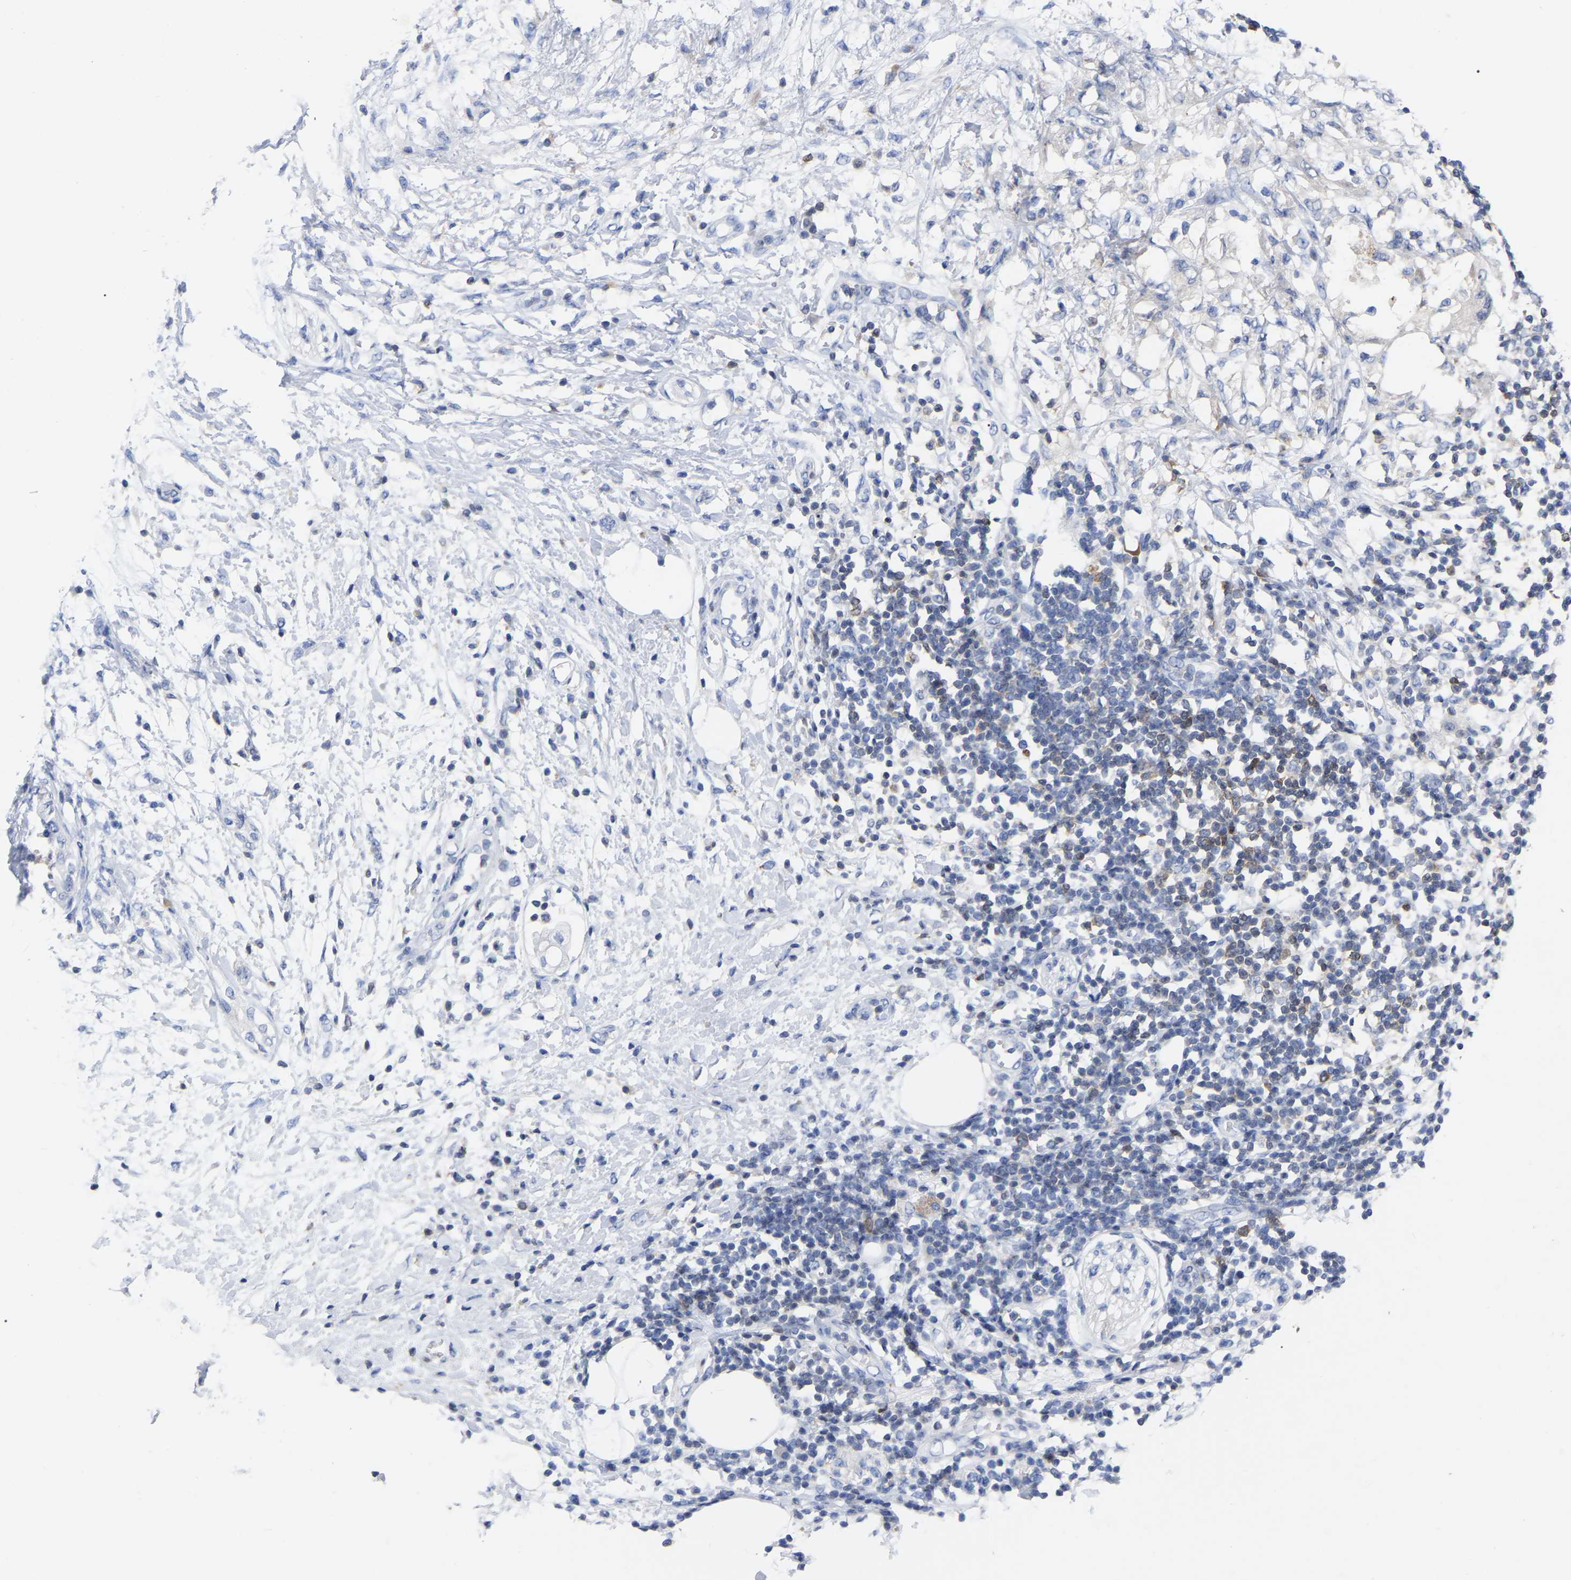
{"staining": {"intensity": "negative", "quantity": "none", "location": "none"}, "tissue": "adipose tissue", "cell_type": "Adipocytes", "image_type": "normal", "snomed": [{"axis": "morphology", "description": "Normal tissue, NOS"}, {"axis": "morphology", "description": "Adenocarcinoma, NOS"}, {"axis": "topography", "description": "Duodenum"}, {"axis": "topography", "description": "Peripheral nerve tissue"}], "caption": "Immunohistochemistry (IHC) micrograph of unremarkable adipose tissue: human adipose tissue stained with DAB displays no significant protein expression in adipocytes. Nuclei are stained in blue.", "gene": "PTPN7", "patient": {"sex": "female", "age": 60}}